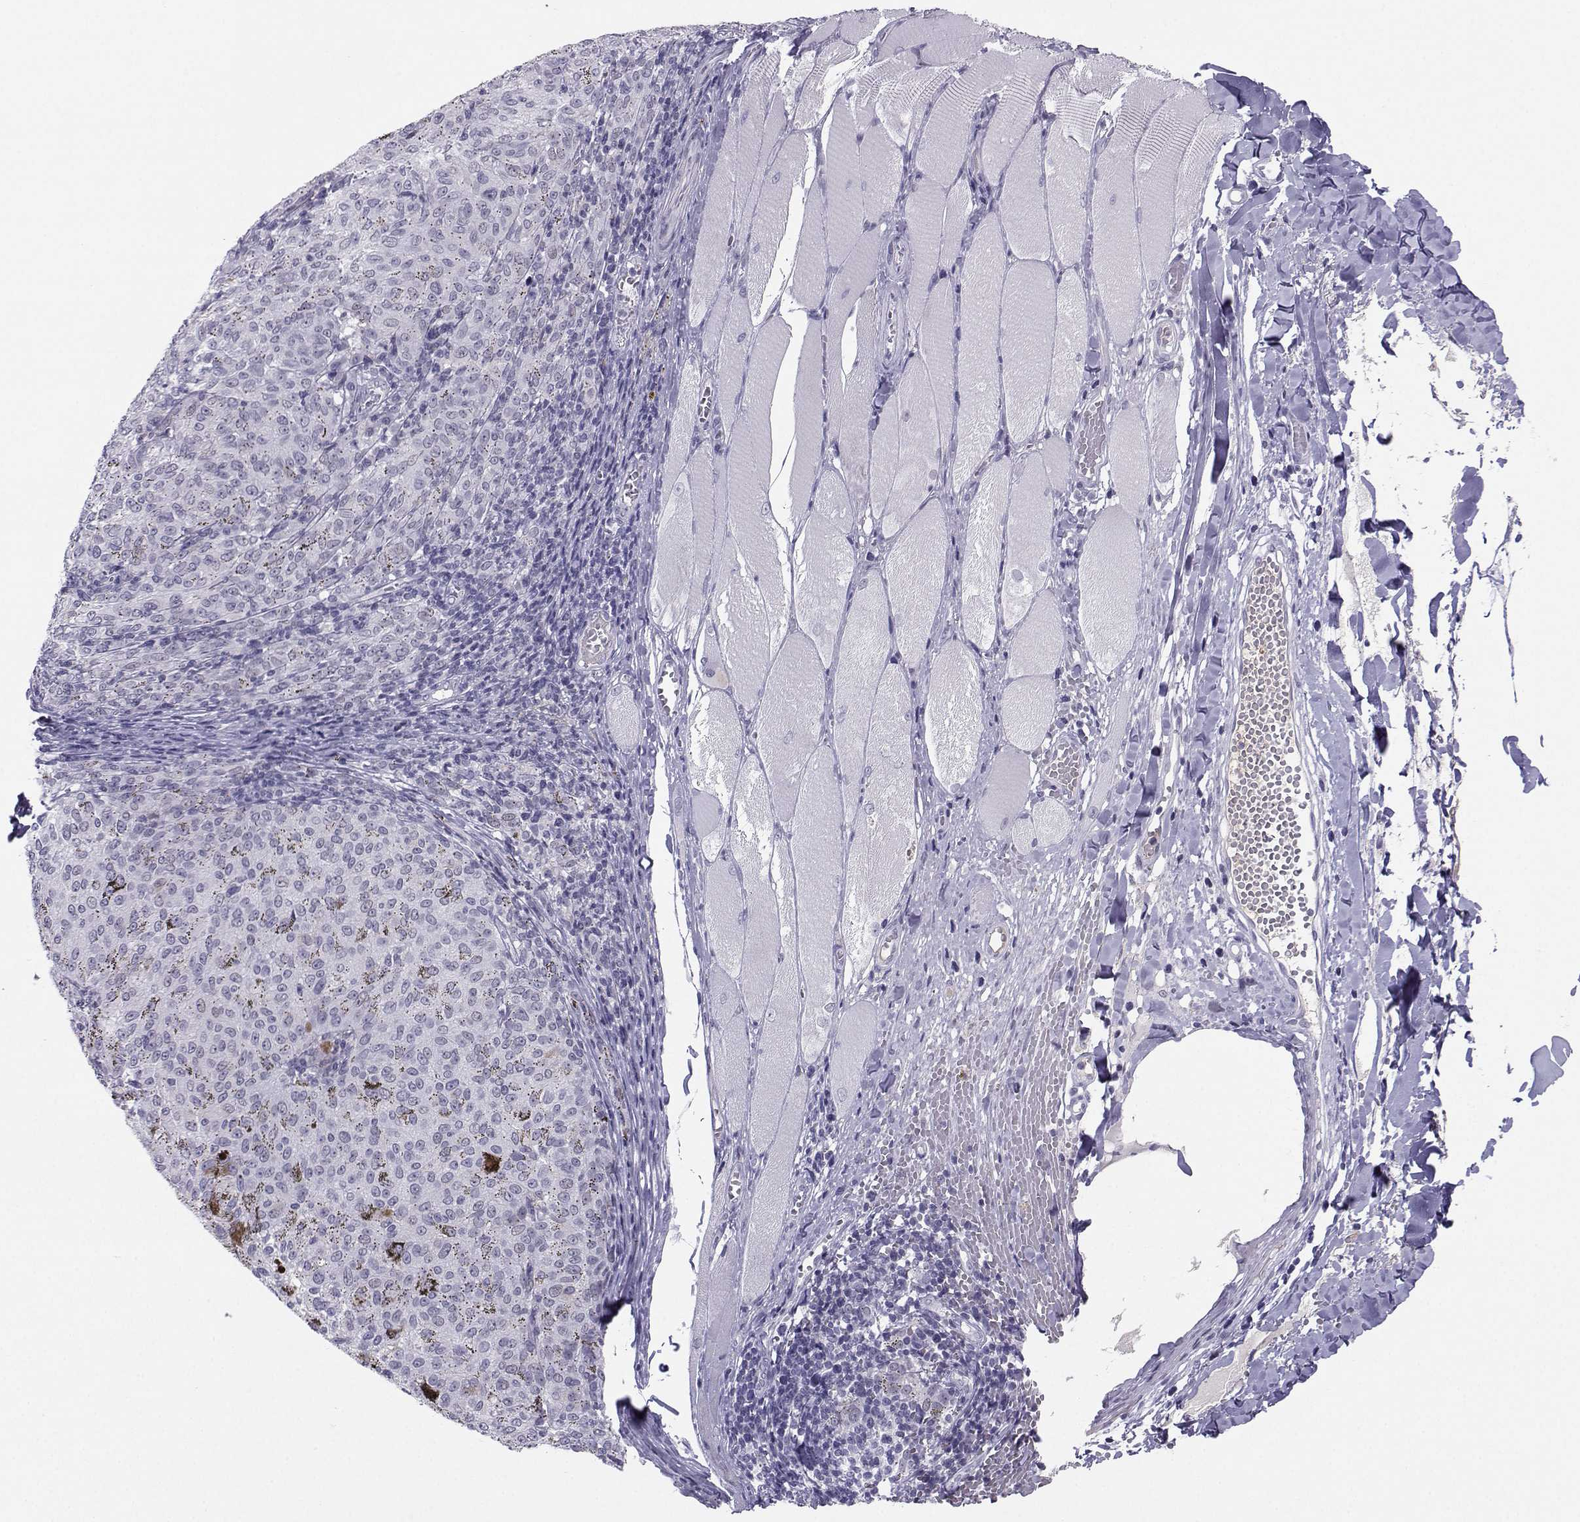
{"staining": {"intensity": "negative", "quantity": "none", "location": "none"}, "tissue": "melanoma", "cell_type": "Tumor cells", "image_type": "cancer", "snomed": [{"axis": "morphology", "description": "Malignant melanoma, NOS"}, {"axis": "topography", "description": "Skin"}], "caption": "Melanoma was stained to show a protein in brown. There is no significant positivity in tumor cells.", "gene": "LHX1", "patient": {"sex": "female", "age": 72}}